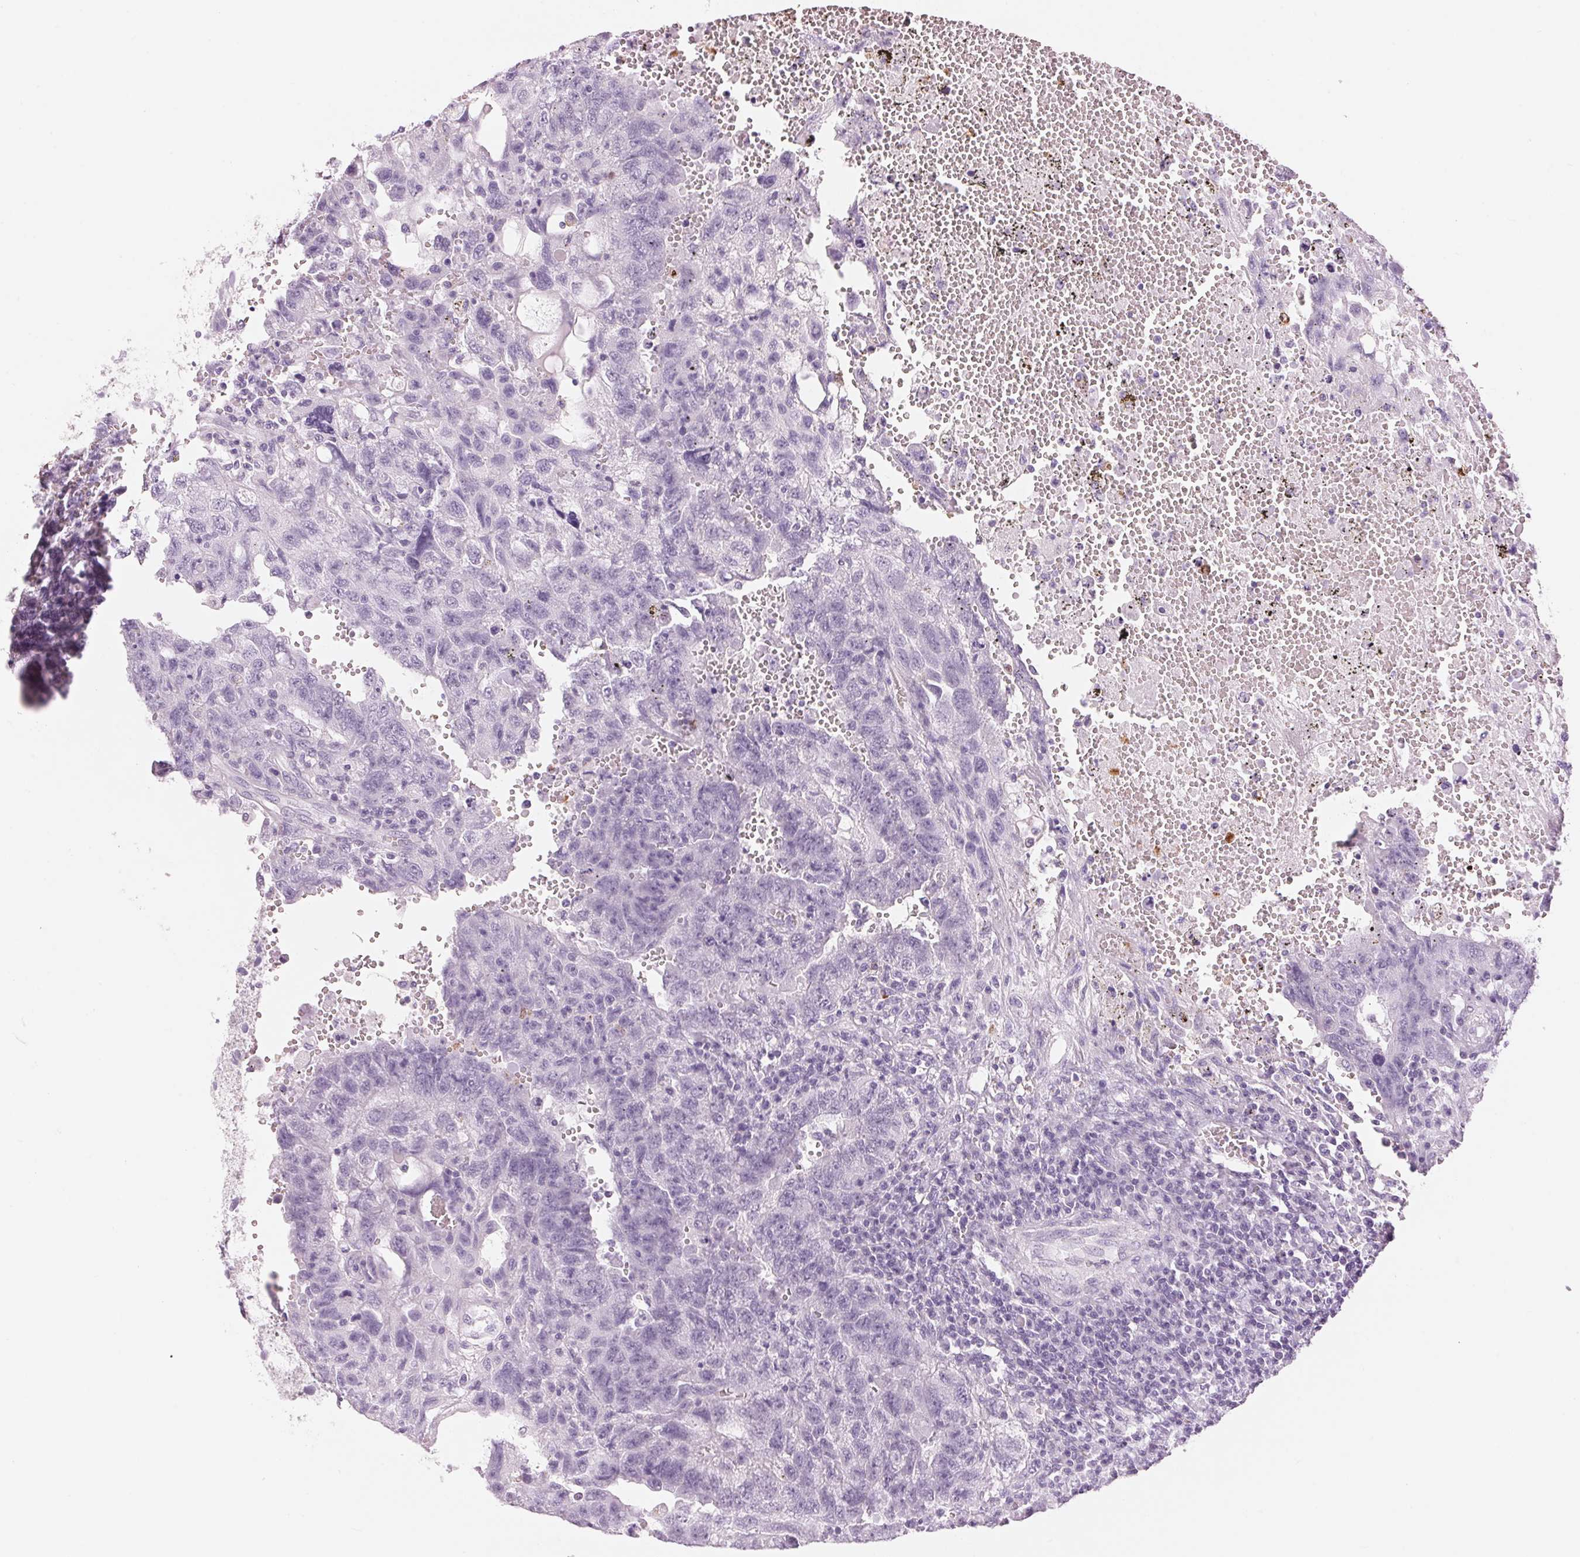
{"staining": {"intensity": "negative", "quantity": "none", "location": "none"}, "tissue": "testis cancer", "cell_type": "Tumor cells", "image_type": "cancer", "snomed": [{"axis": "morphology", "description": "Carcinoma, Embryonal, NOS"}, {"axis": "topography", "description": "Testis"}], "caption": "Immunohistochemistry (IHC) micrograph of human embryonal carcinoma (testis) stained for a protein (brown), which reveals no staining in tumor cells. Brightfield microscopy of immunohistochemistry stained with DAB (brown) and hematoxylin (blue), captured at high magnification.", "gene": "KLK7", "patient": {"sex": "male", "age": 26}}